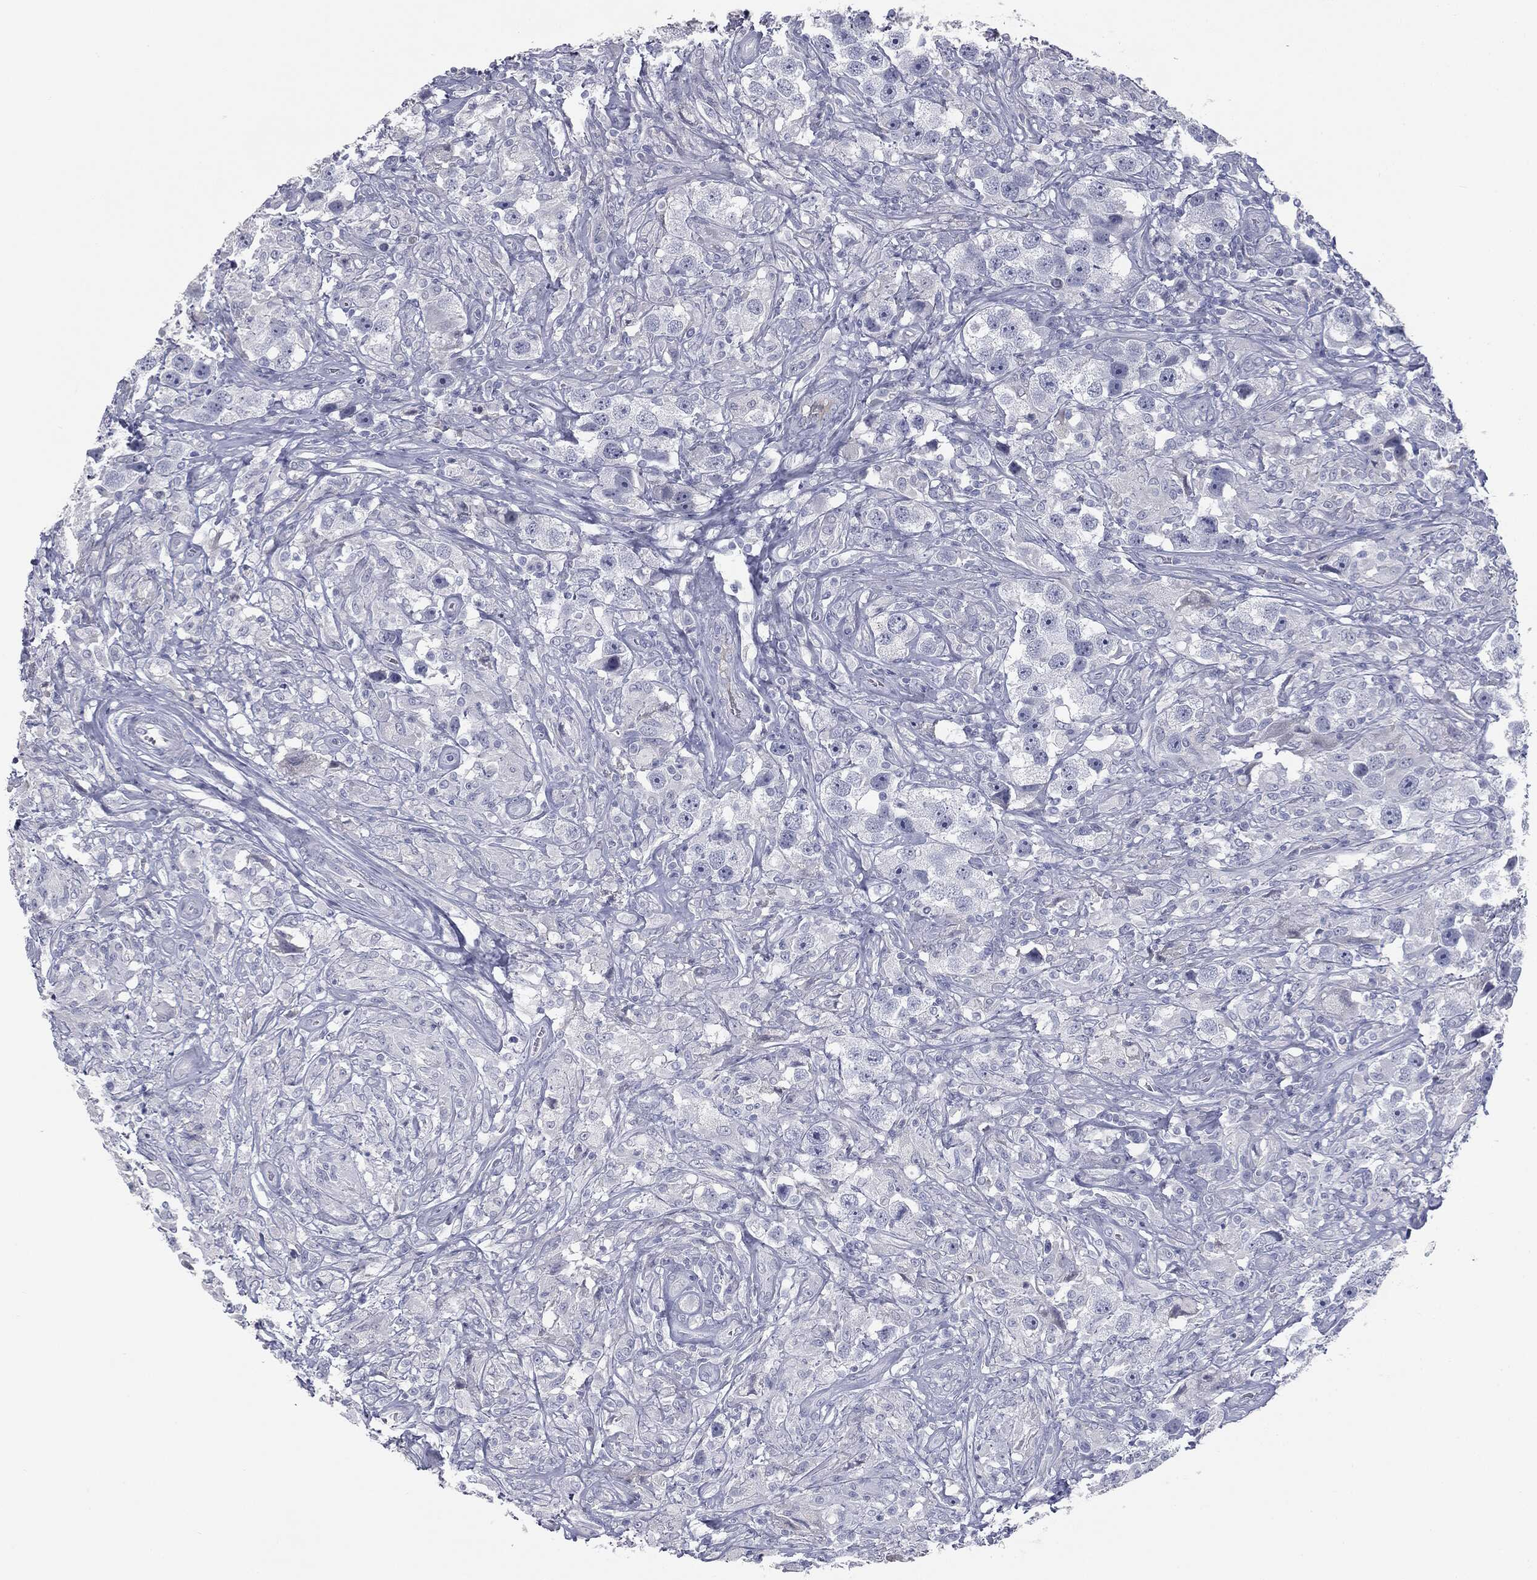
{"staining": {"intensity": "negative", "quantity": "none", "location": "none"}, "tissue": "testis cancer", "cell_type": "Tumor cells", "image_type": "cancer", "snomed": [{"axis": "morphology", "description": "Seminoma, NOS"}, {"axis": "topography", "description": "Testis"}], "caption": "This is a histopathology image of immunohistochemistry staining of testis cancer (seminoma), which shows no expression in tumor cells.", "gene": "MUC5AC", "patient": {"sex": "male", "age": 49}}